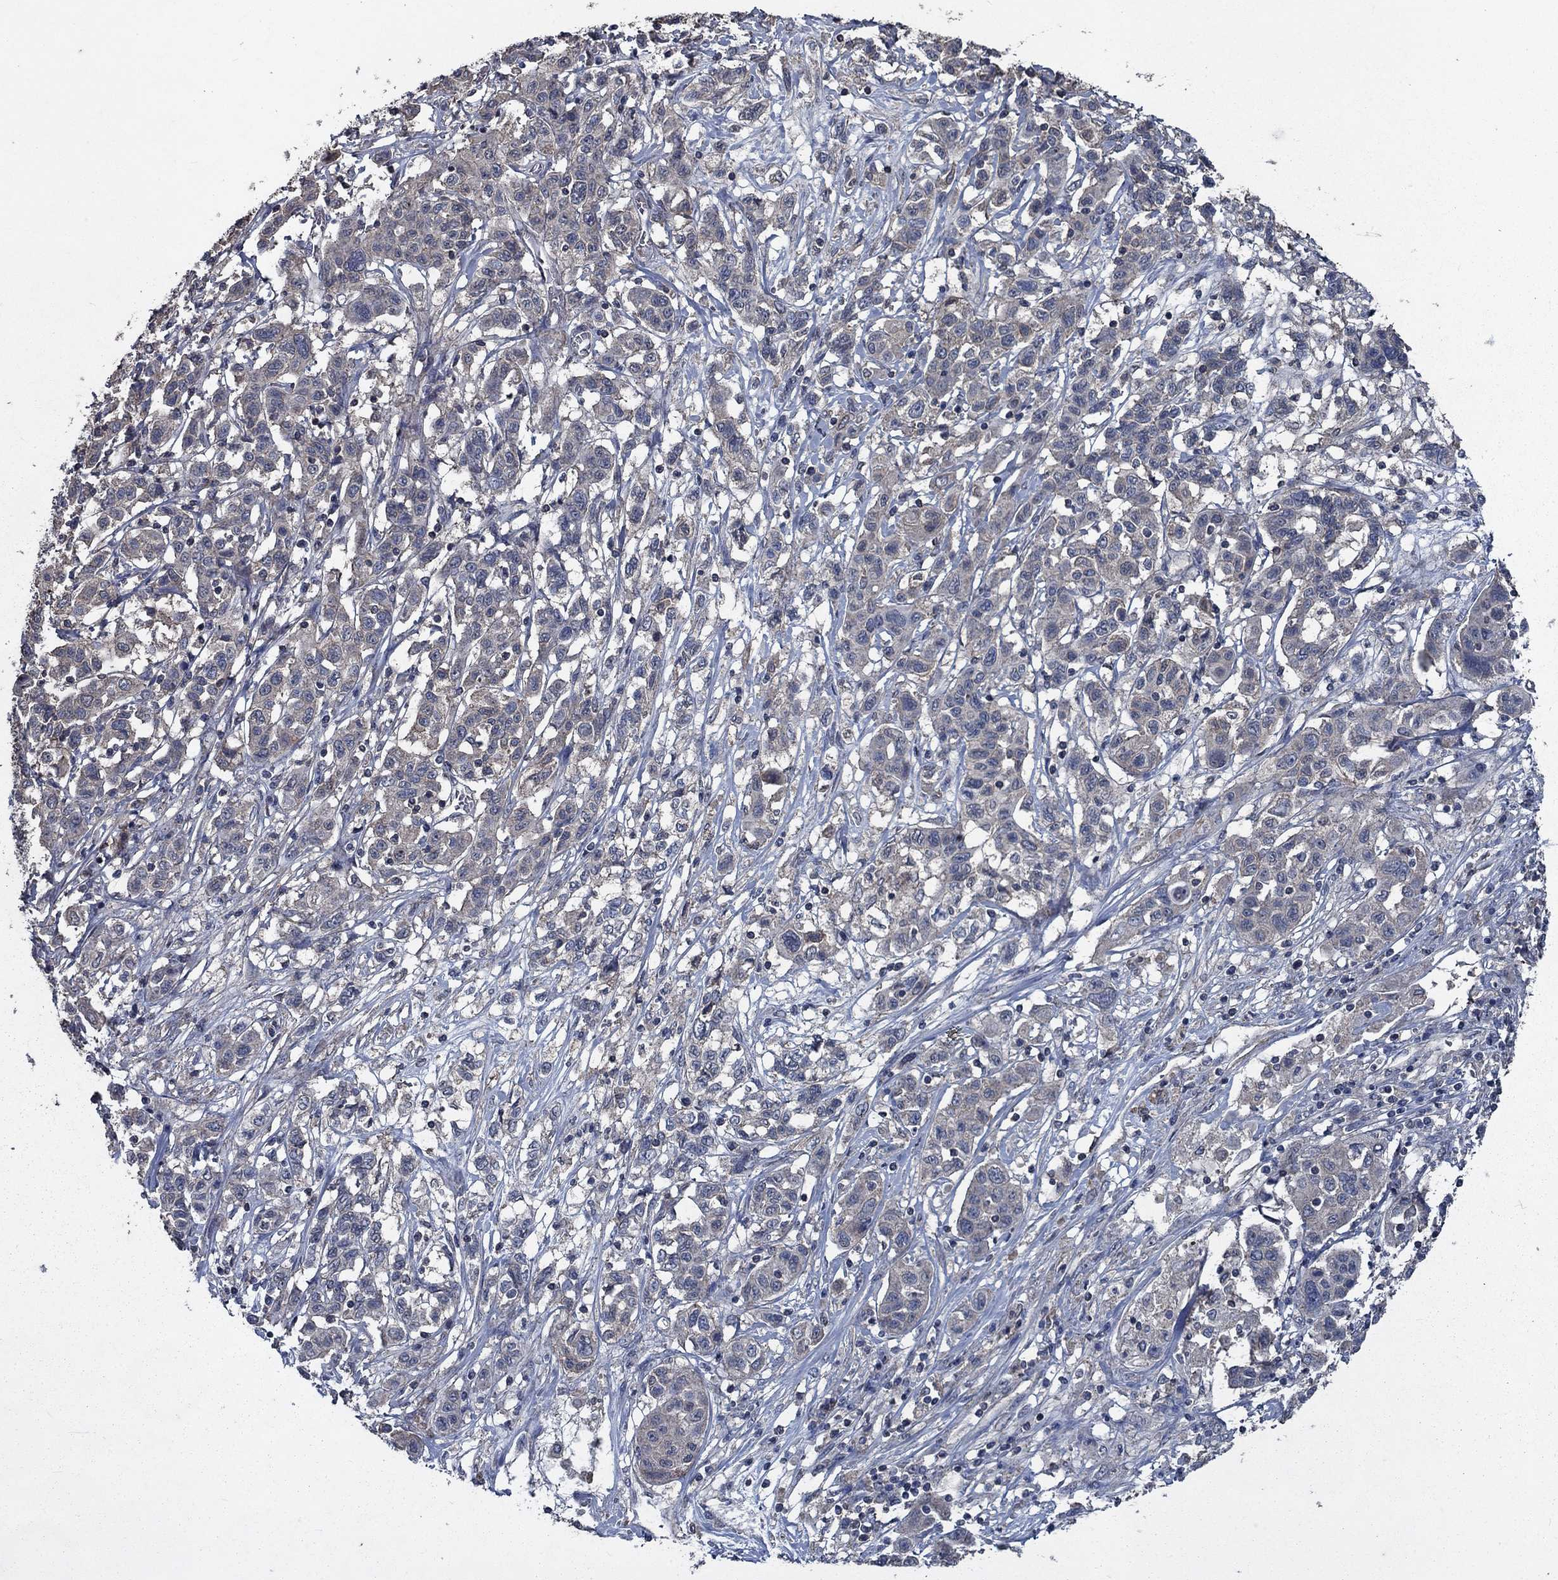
{"staining": {"intensity": "weak", "quantity": "<25%", "location": "cytoplasmic/membranous"}, "tissue": "liver cancer", "cell_type": "Tumor cells", "image_type": "cancer", "snomed": [{"axis": "morphology", "description": "Adenocarcinoma, NOS"}, {"axis": "morphology", "description": "Cholangiocarcinoma"}, {"axis": "topography", "description": "Liver"}], "caption": "Histopathology image shows no significant protein expression in tumor cells of liver cholangiocarcinoma. The staining was performed using DAB (3,3'-diaminobenzidine) to visualize the protein expression in brown, while the nuclei were stained in blue with hematoxylin (Magnification: 20x).", "gene": "SLC44A1", "patient": {"sex": "male", "age": 64}}